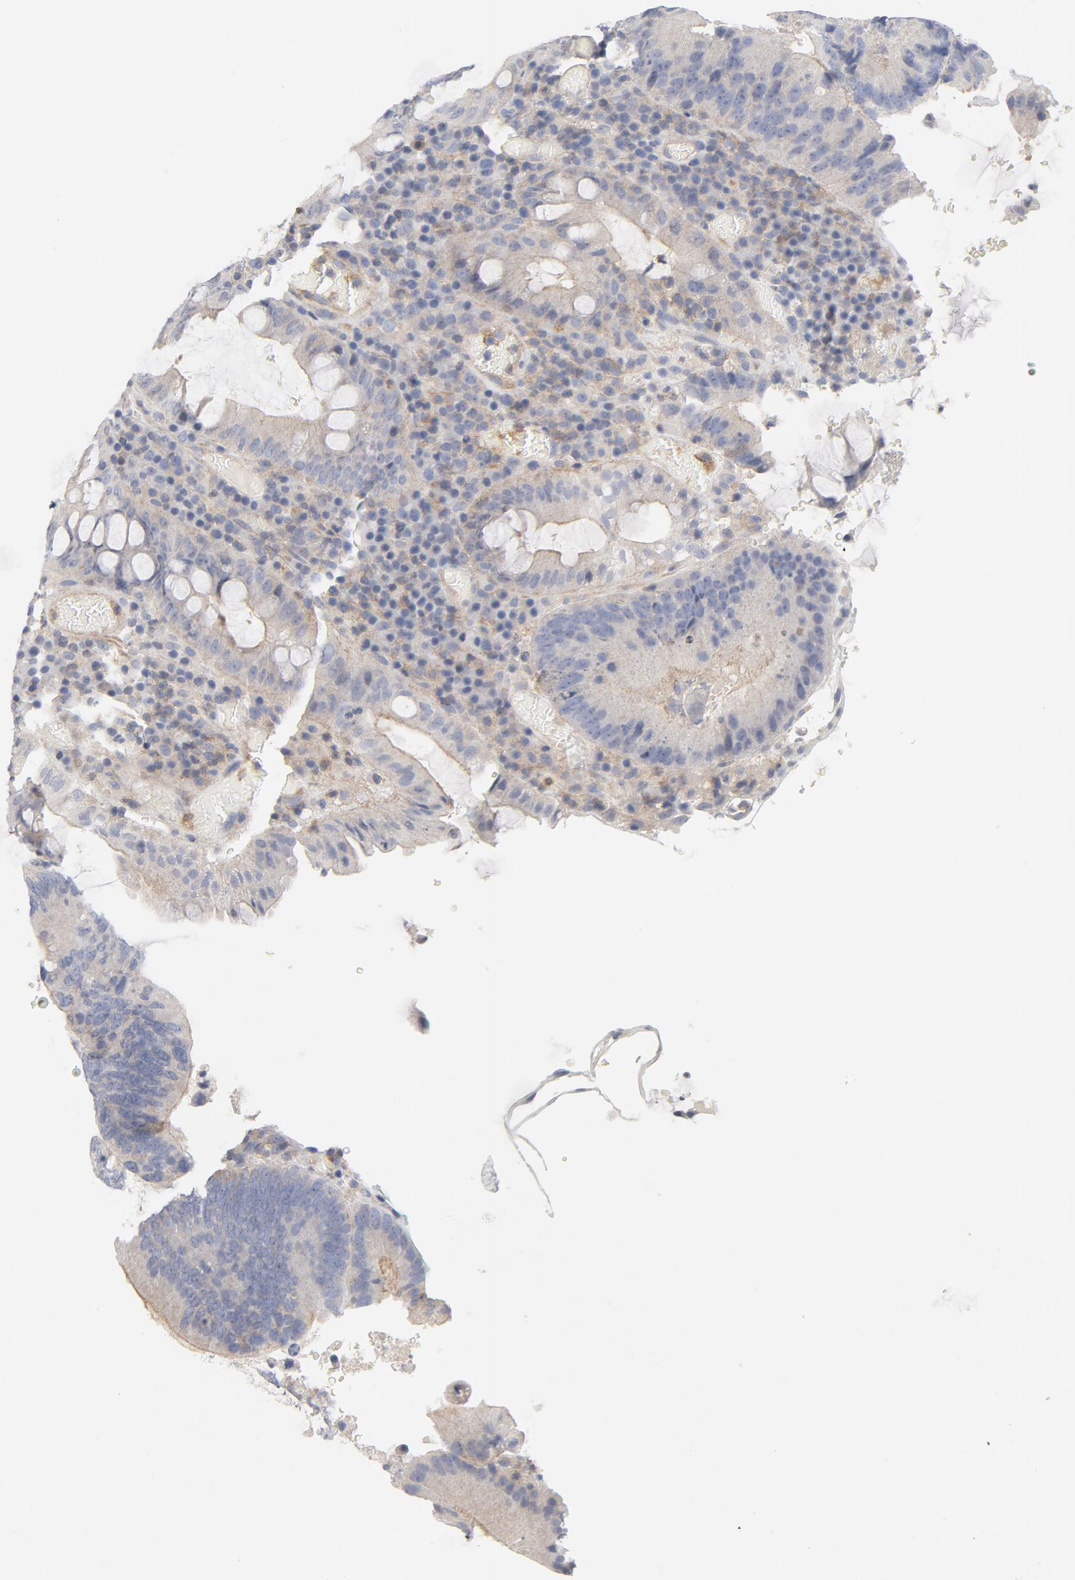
{"staining": {"intensity": "weak", "quantity": "<25%", "location": "cytoplasmic/membranous"}, "tissue": "colorectal cancer", "cell_type": "Tumor cells", "image_type": "cancer", "snomed": [{"axis": "morphology", "description": "Normal tissue, NOS"}, {"axis": "morphology", "description": "Adenocarcinoma, NOS"}, {"axis": "topography", "description": "Colon"}], "caption": "Tumor cells are negative for brown protein staining in colorectal cancer. (Immunohistochemistry (ihc), brightfield microscopy, high magnification).", "gene": "ROCK1", "patient": {"sex": "female", "age": 78}}